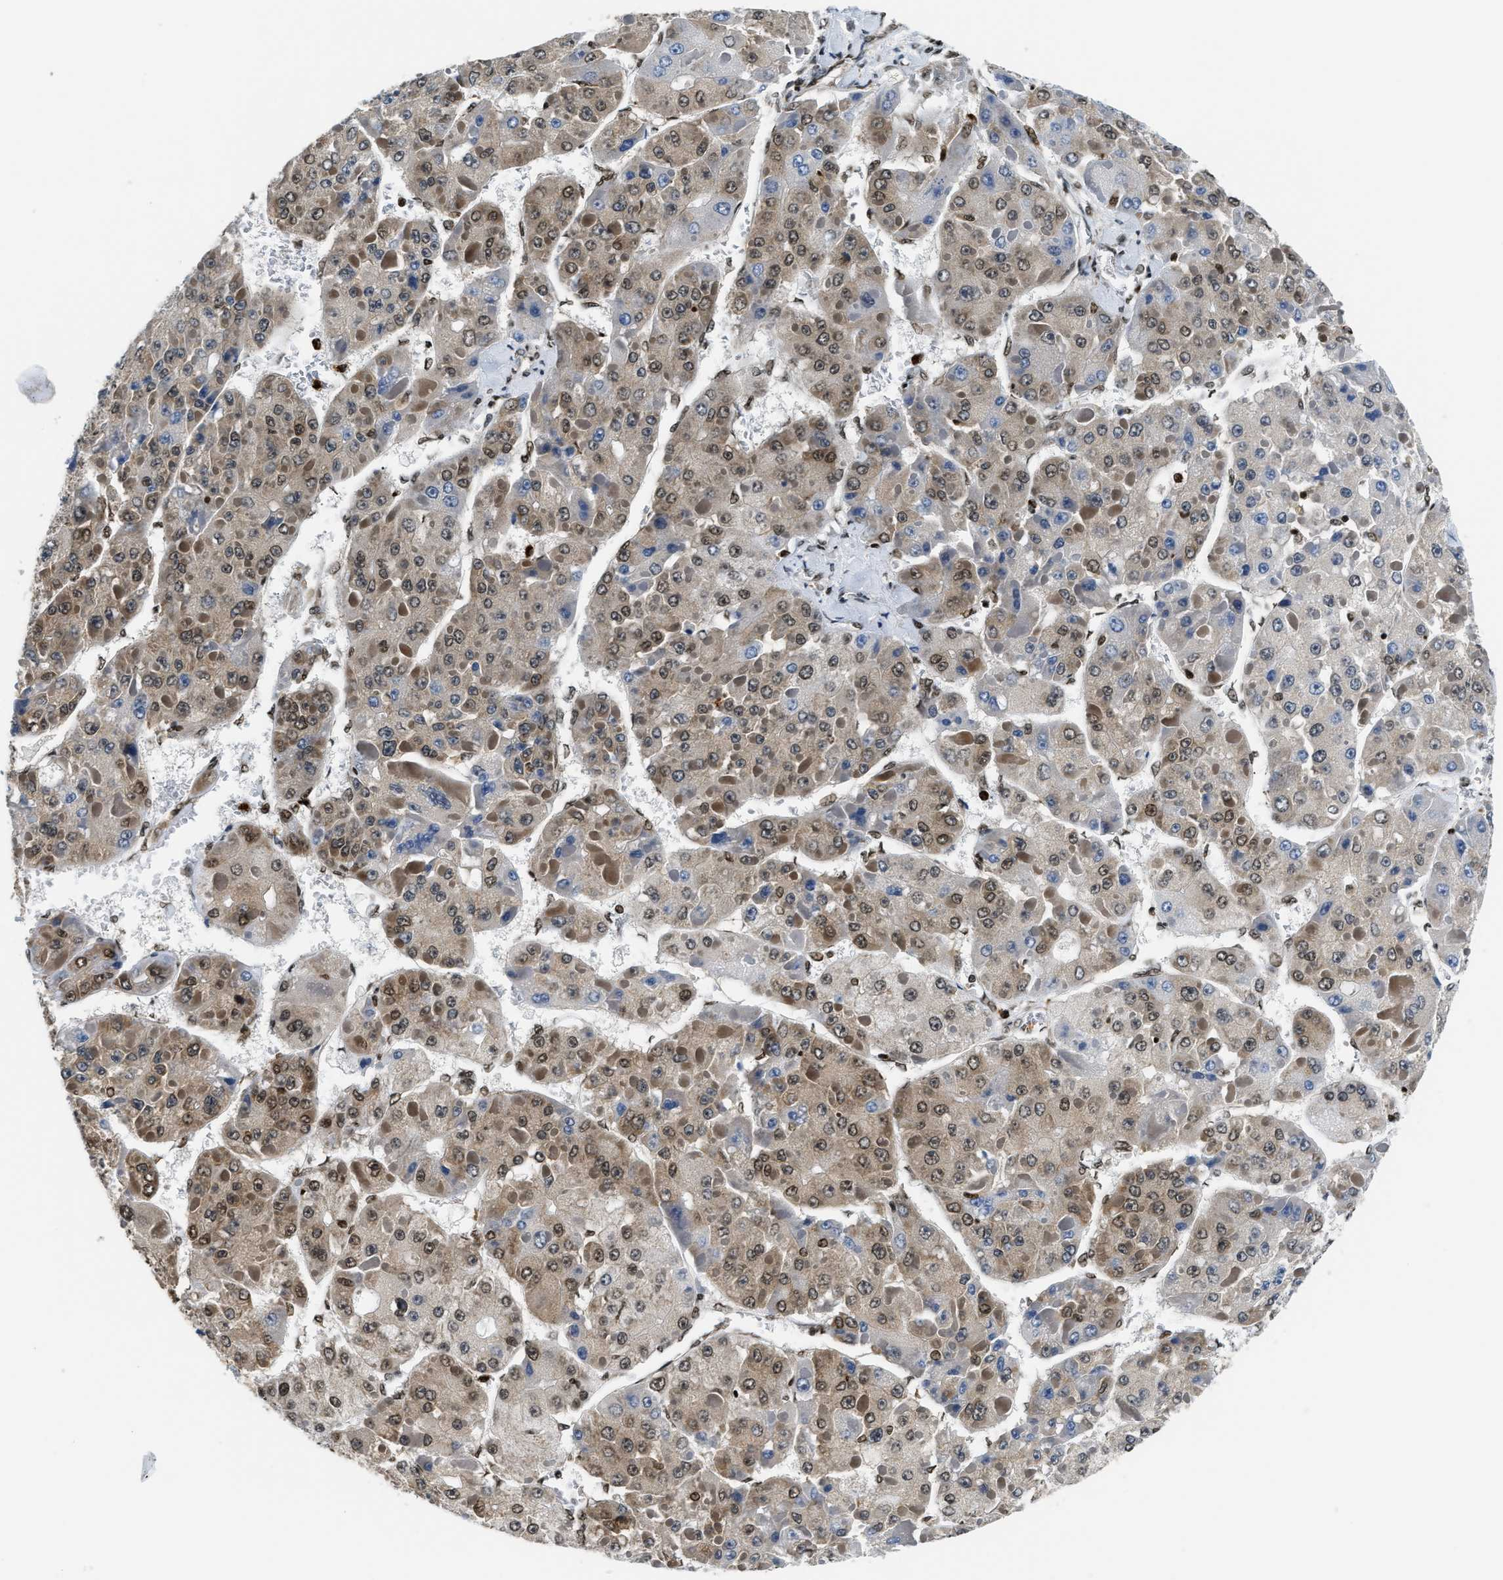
{"staining": {"intensity": "moderate", "quantity": "25%-75%", "location": "cytoplasmic/membranous,nuclear"}, "tissue": "liver cancer", "cell_type": "Tumor cells", "image_type": "cancer", "snomed": [{"axis": "morphology", "description": "Carcinoma, Hepatocellular, NOS"}, {"axis": "topography", "description": "Liver"}], "caption": "About 25%-75% of tumor cells in human liver cancer display moderate cytoplasmic/membranous and nuclear protein expression as visualized by brown immunohistochemical staining.", "gene": "CCNDBP1", "patient": {"sex": "female", "age": 73}}